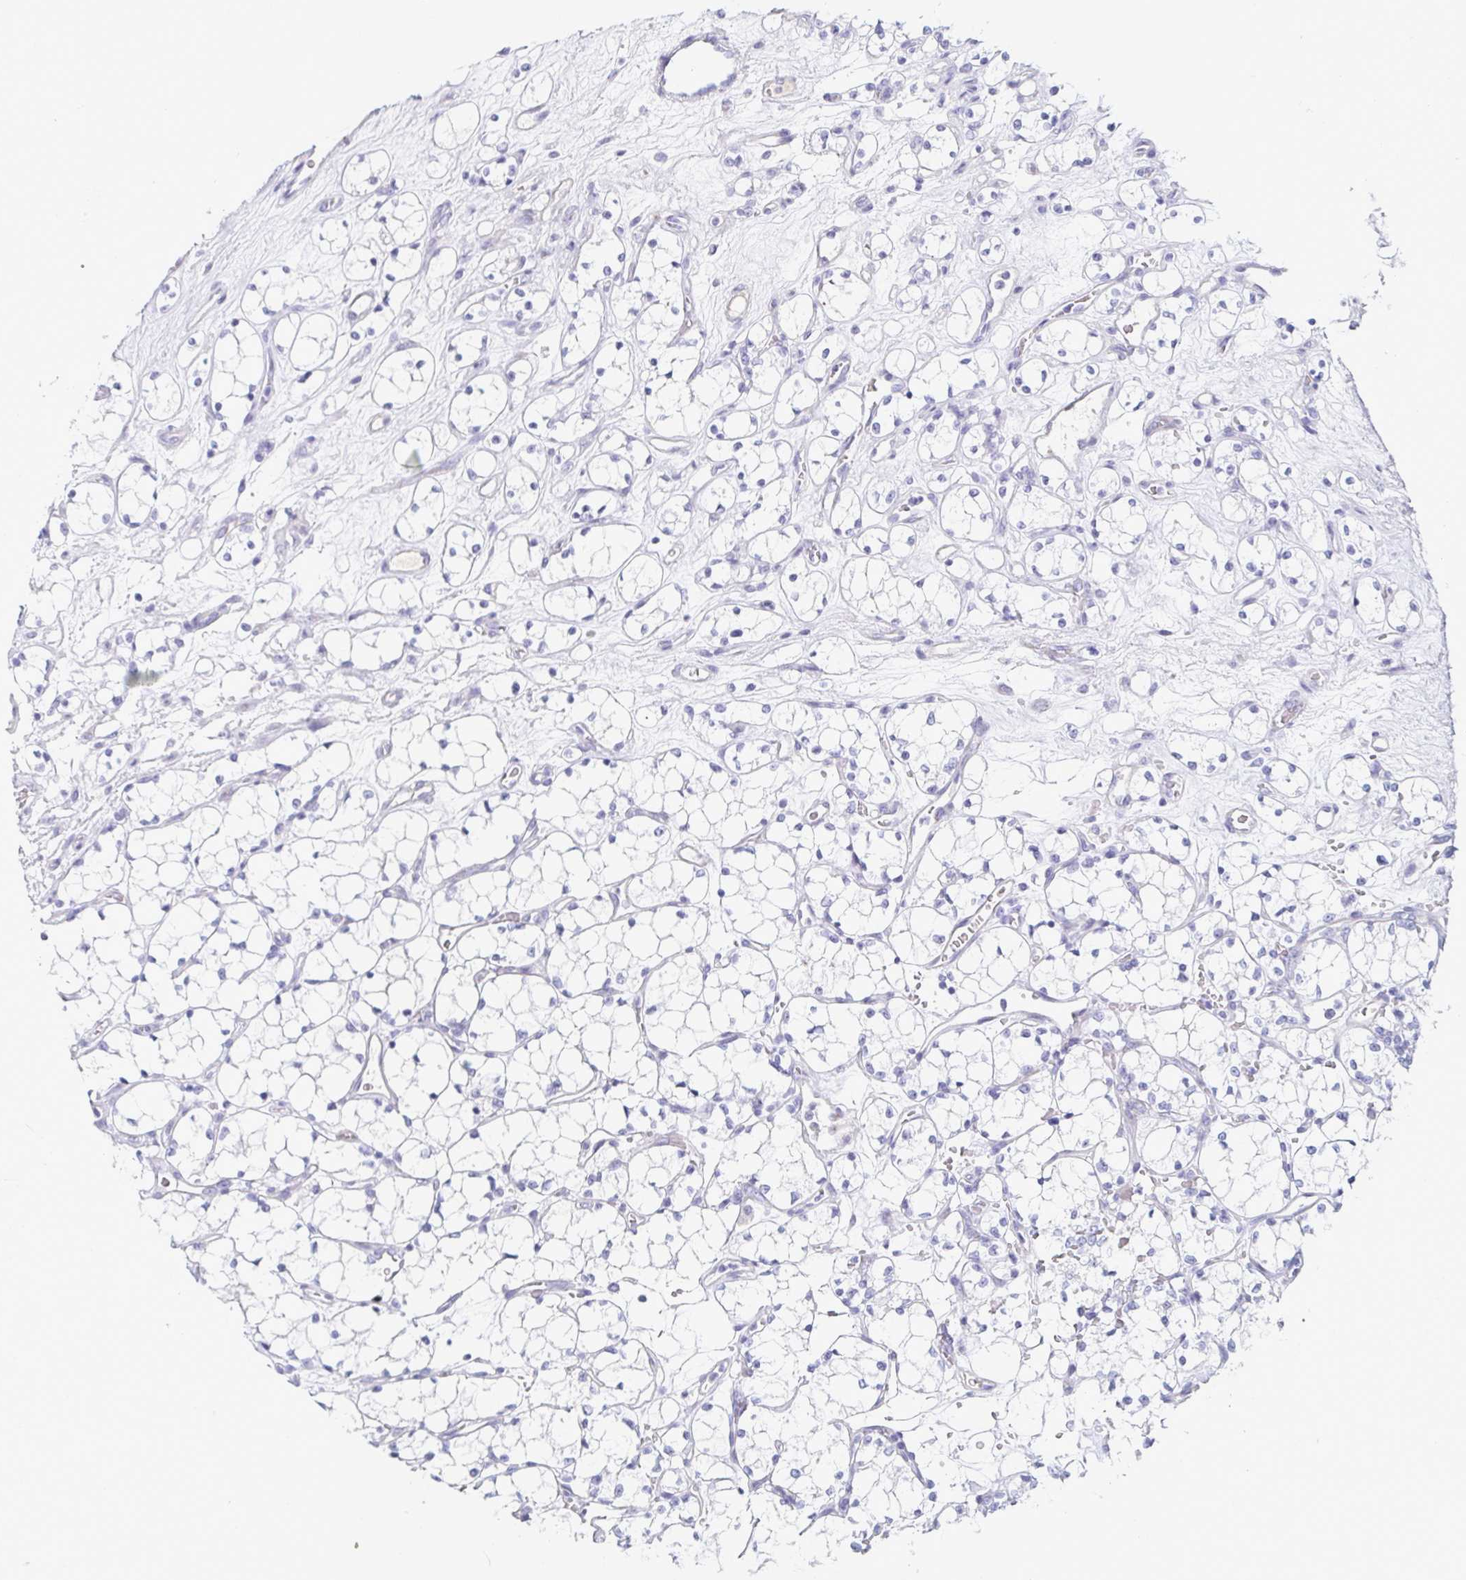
{"staining": {"intensity": "negative", "quantity": "none", "location": "none"}, "tissue": "renal cancer", "cell_type": "Tumor cells", "image_type": "cancer", "snomed": [{"axis": "morphology", "description": "Adenocarcinoma, NOS"}, {"axis": "topography", "description": "Kidney"}], "caption": "An image of renal cancer stained for a protein demonstrates no brown staining in tumor cells.", "gene": "LDLRAD1", "patient": {"sex": "female", "age": 69}}